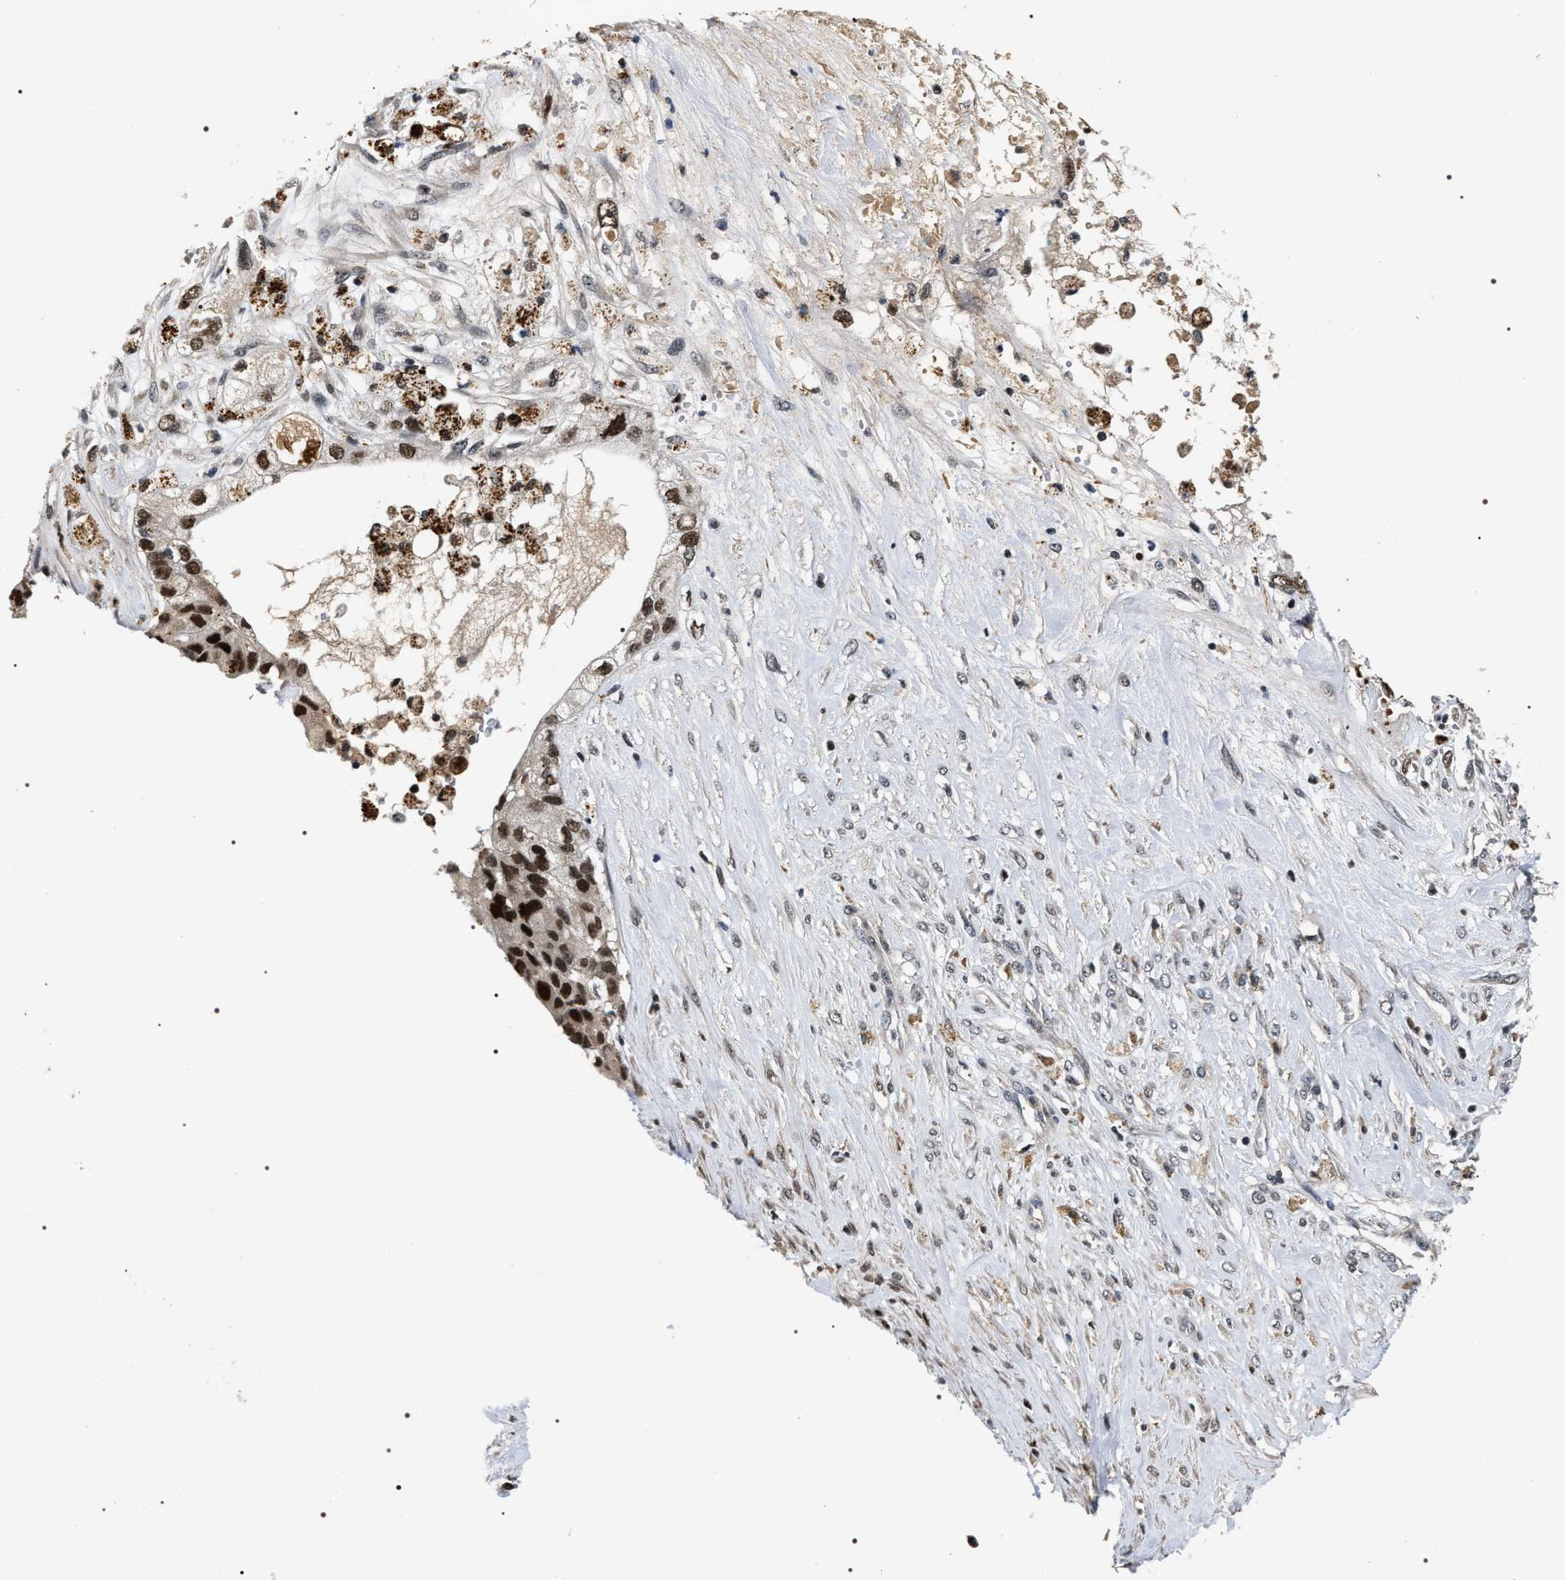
{"staining": {"intensity": "strong", "quantity": ">75%", "location": "nuclear"}, "tissue": "pancreatic cancer", "cell_type": "Tumor cells", "image_type": "cancer", "snomed": [{"axis": "morphology", "description": "Adenocarcinoma, NOS"}, {"axis": "topography", "description": "Pancreas"}], "caption": "An immunohistochemistry photomicrograph of tumor tissue is shown. Protein staining in brown shows strong nuclear positivity in adenocarcinoma (pancreatic) within tumor cells.", "gene": "C7orf25", "patient": {"sex": "female", "age": 56}}